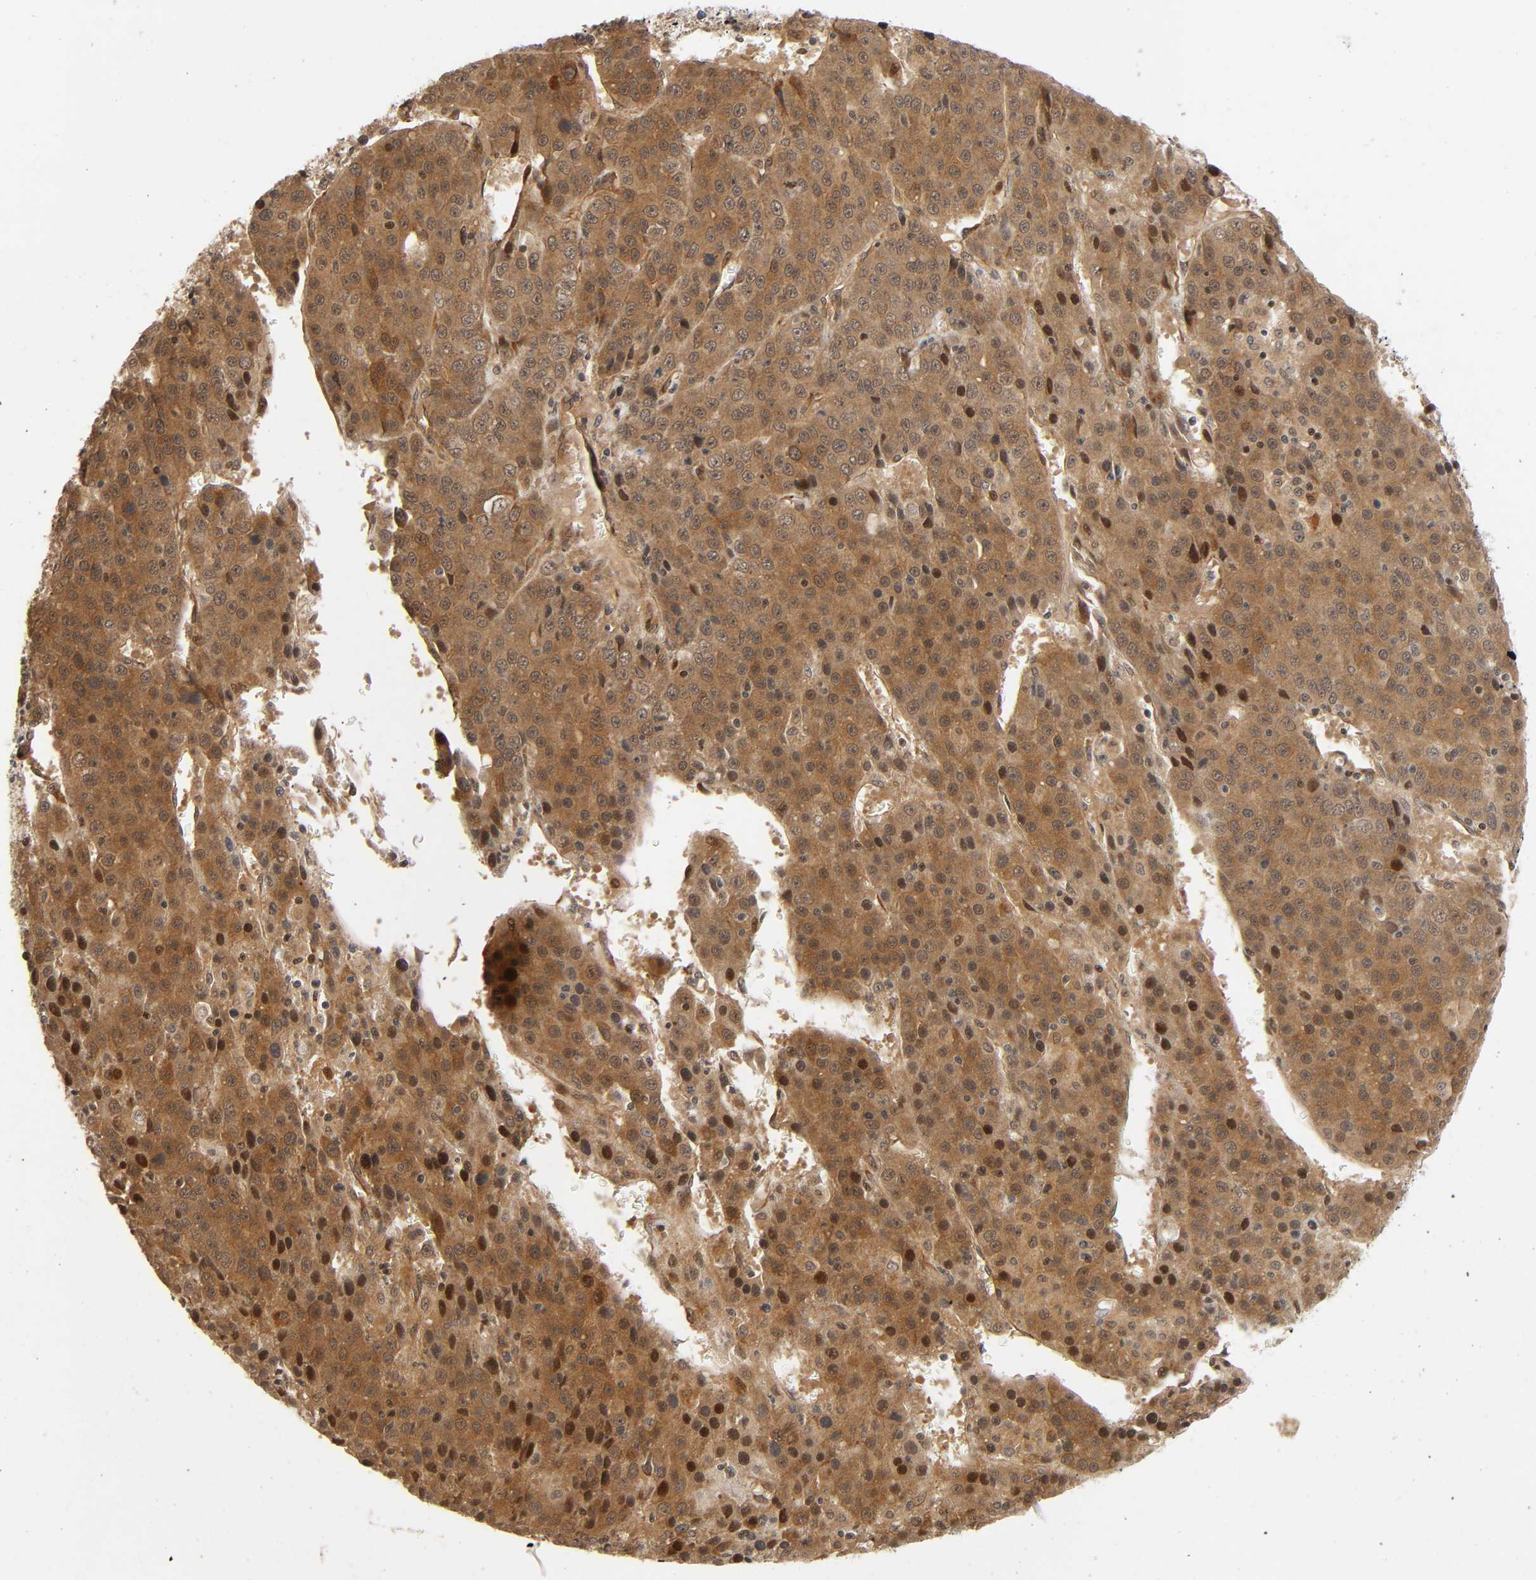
{"staining": {"intensity": "moderate", "quantity": ">75%", "location": "cytoplasmic/membranous,nuclear"}, "tissue": "liver cancer", "cell_type": "Tumor cells", "image_type": "cancer", "snomed": [{"axis": "morphology", "description": "Carcinoma, Hepatocellular, NOS"}, {"axis": "topography", "description": "Liver"}], "caption": "Liver cancer (hepatocellular carcinoma) stained with a protein marker displays moderate staining in tumor cells.", "gene": "IQCJ-SCHIP1", "patient": {"sex": "female", "age": 53}}